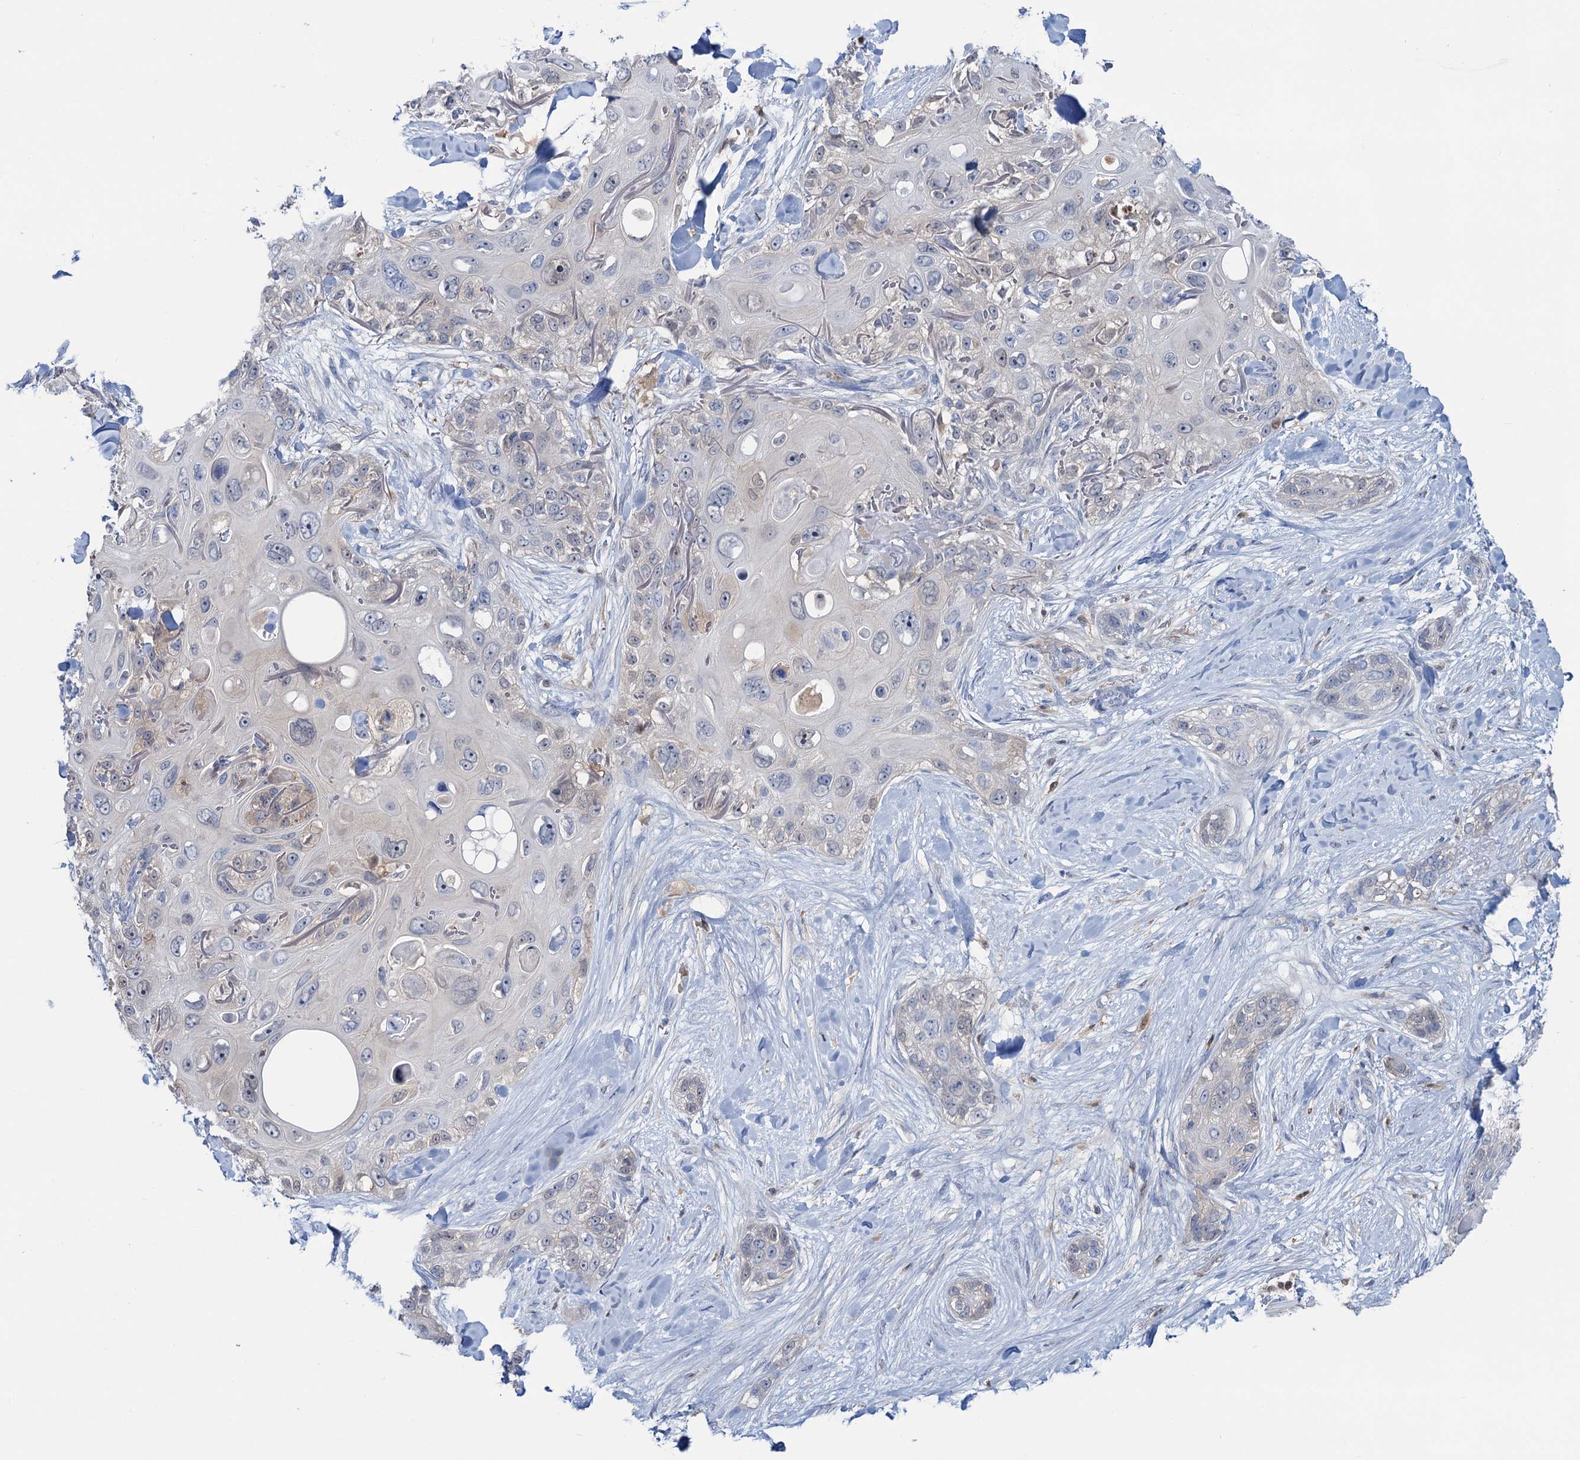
{"staining": {"intensity": "negative", "quantity": "none", "location": "none"}, "tissue": "skin cancer", "cell_type": "Tumor cells", "image_type": "cancer", "snomed": [{"axis": "morphology", "description": "Normal tissue, NOS"}, {"axis": "morphology", "description": "Squamous cell carcinoma, NOS"}, {"axis": "topography", "description": "Skin"}], "caption": "High magnification brightfield microscopy of skin cancer (squamous cell carcinoma) stained with DAB (3,3'-diaminobenzidine) (brown) and counterstained with hematoxylin (blue): tumor cells show no significant positivity. (Brightfield microscopy of DAB IHC at high magnification).", "gene": "FAH", "patient": {"sex": "male", "age": 72}}